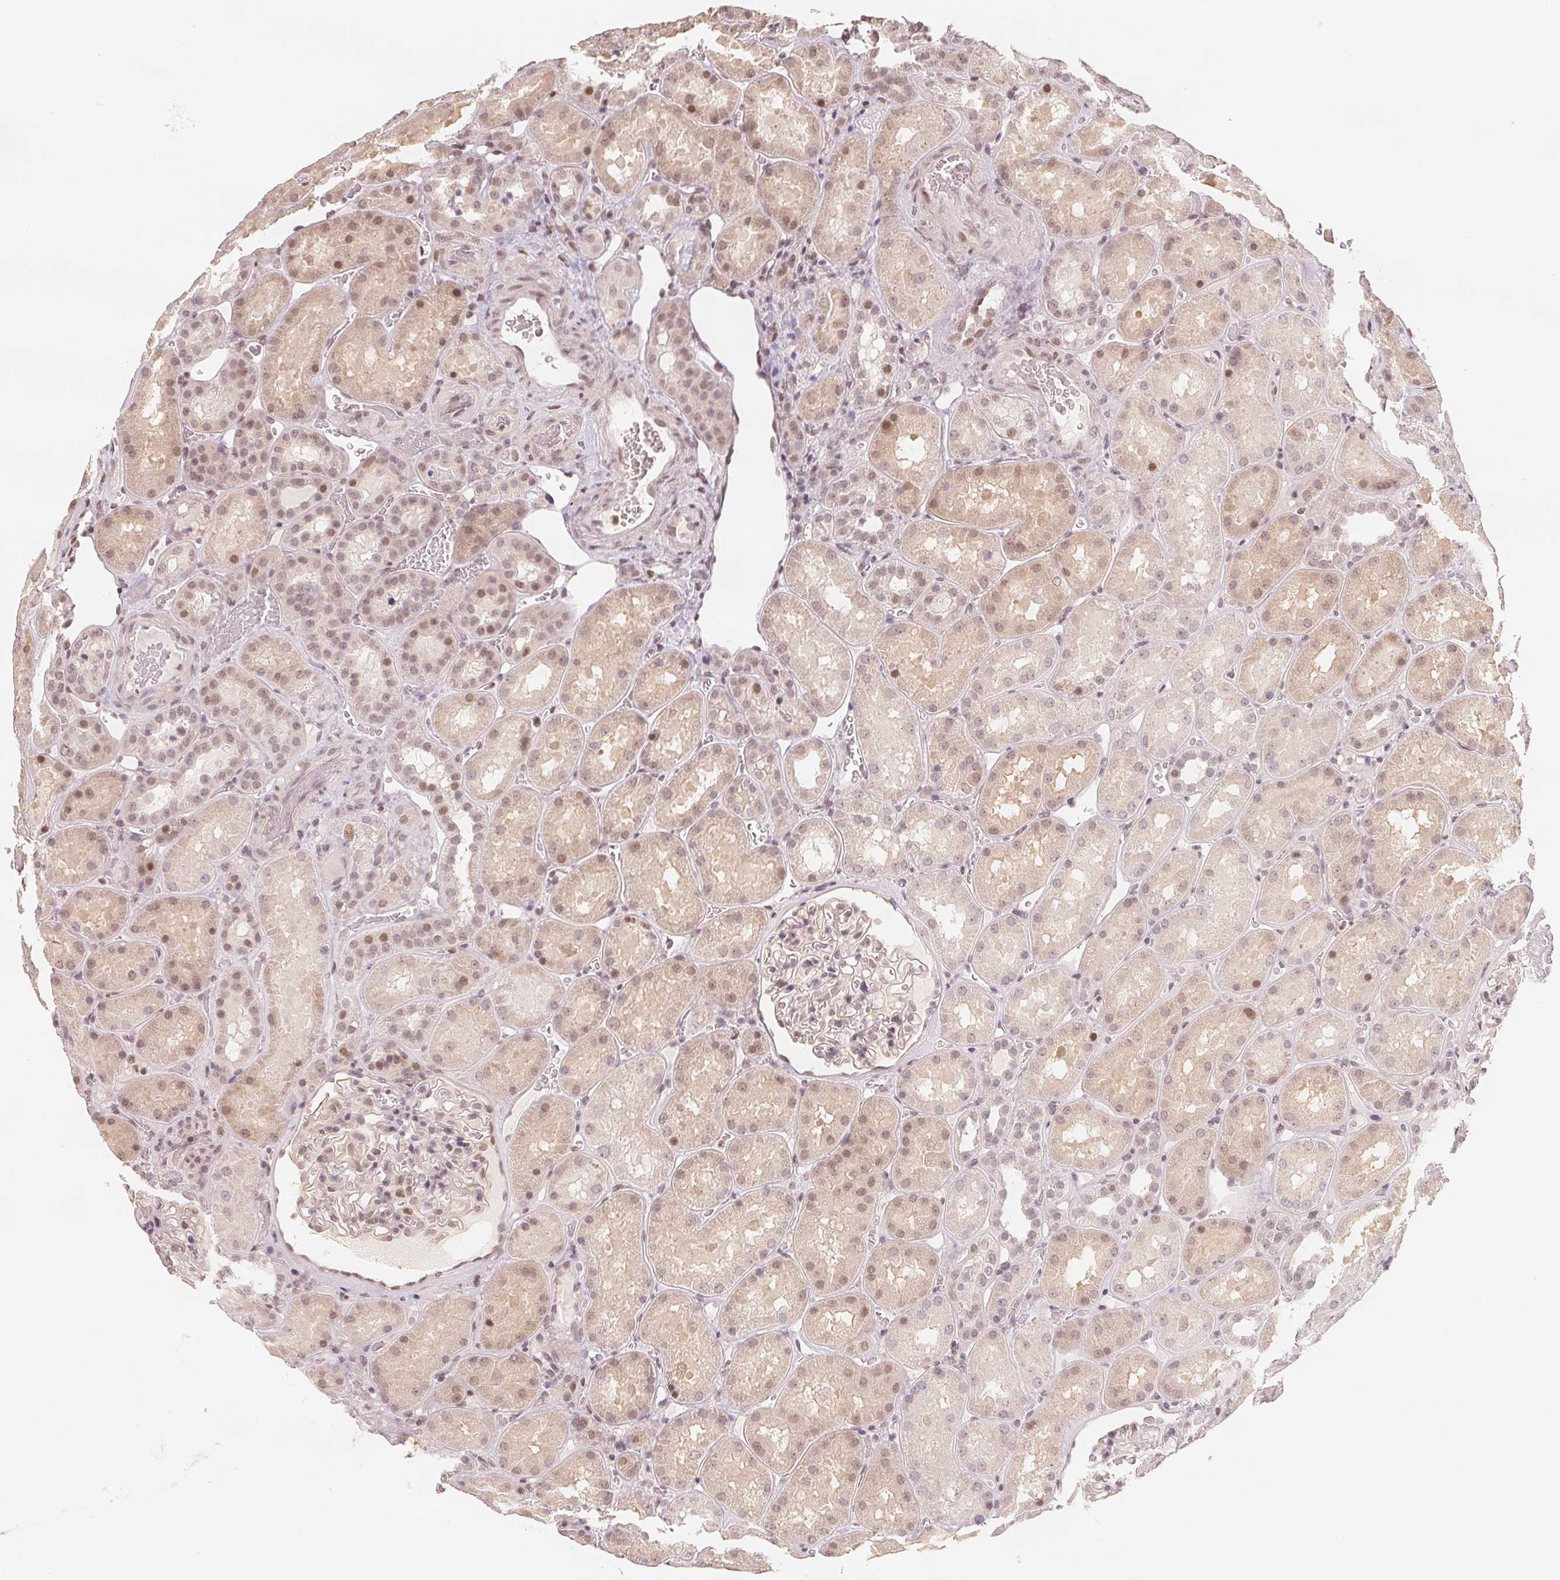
{"staining": {"intensity": "weak", "quantity": "25%-75%", "location": "nuclear"}, "tissue": "kidney", "cell_type": "Cells in glomeruli", "image_type": "normal", "snomed": [{"axis": "morphology", "description": "Normal tissue, NOS"}, {"axis": "topography", "description": "Kidney"}], "caption": "Cells in glomeruli demonstrate low levels of weak nuclear positivity in about 25%-75% of cells in normal human kidney.", "gene": "CCDC138", "patient": {"sex": "male", "age": 73}}